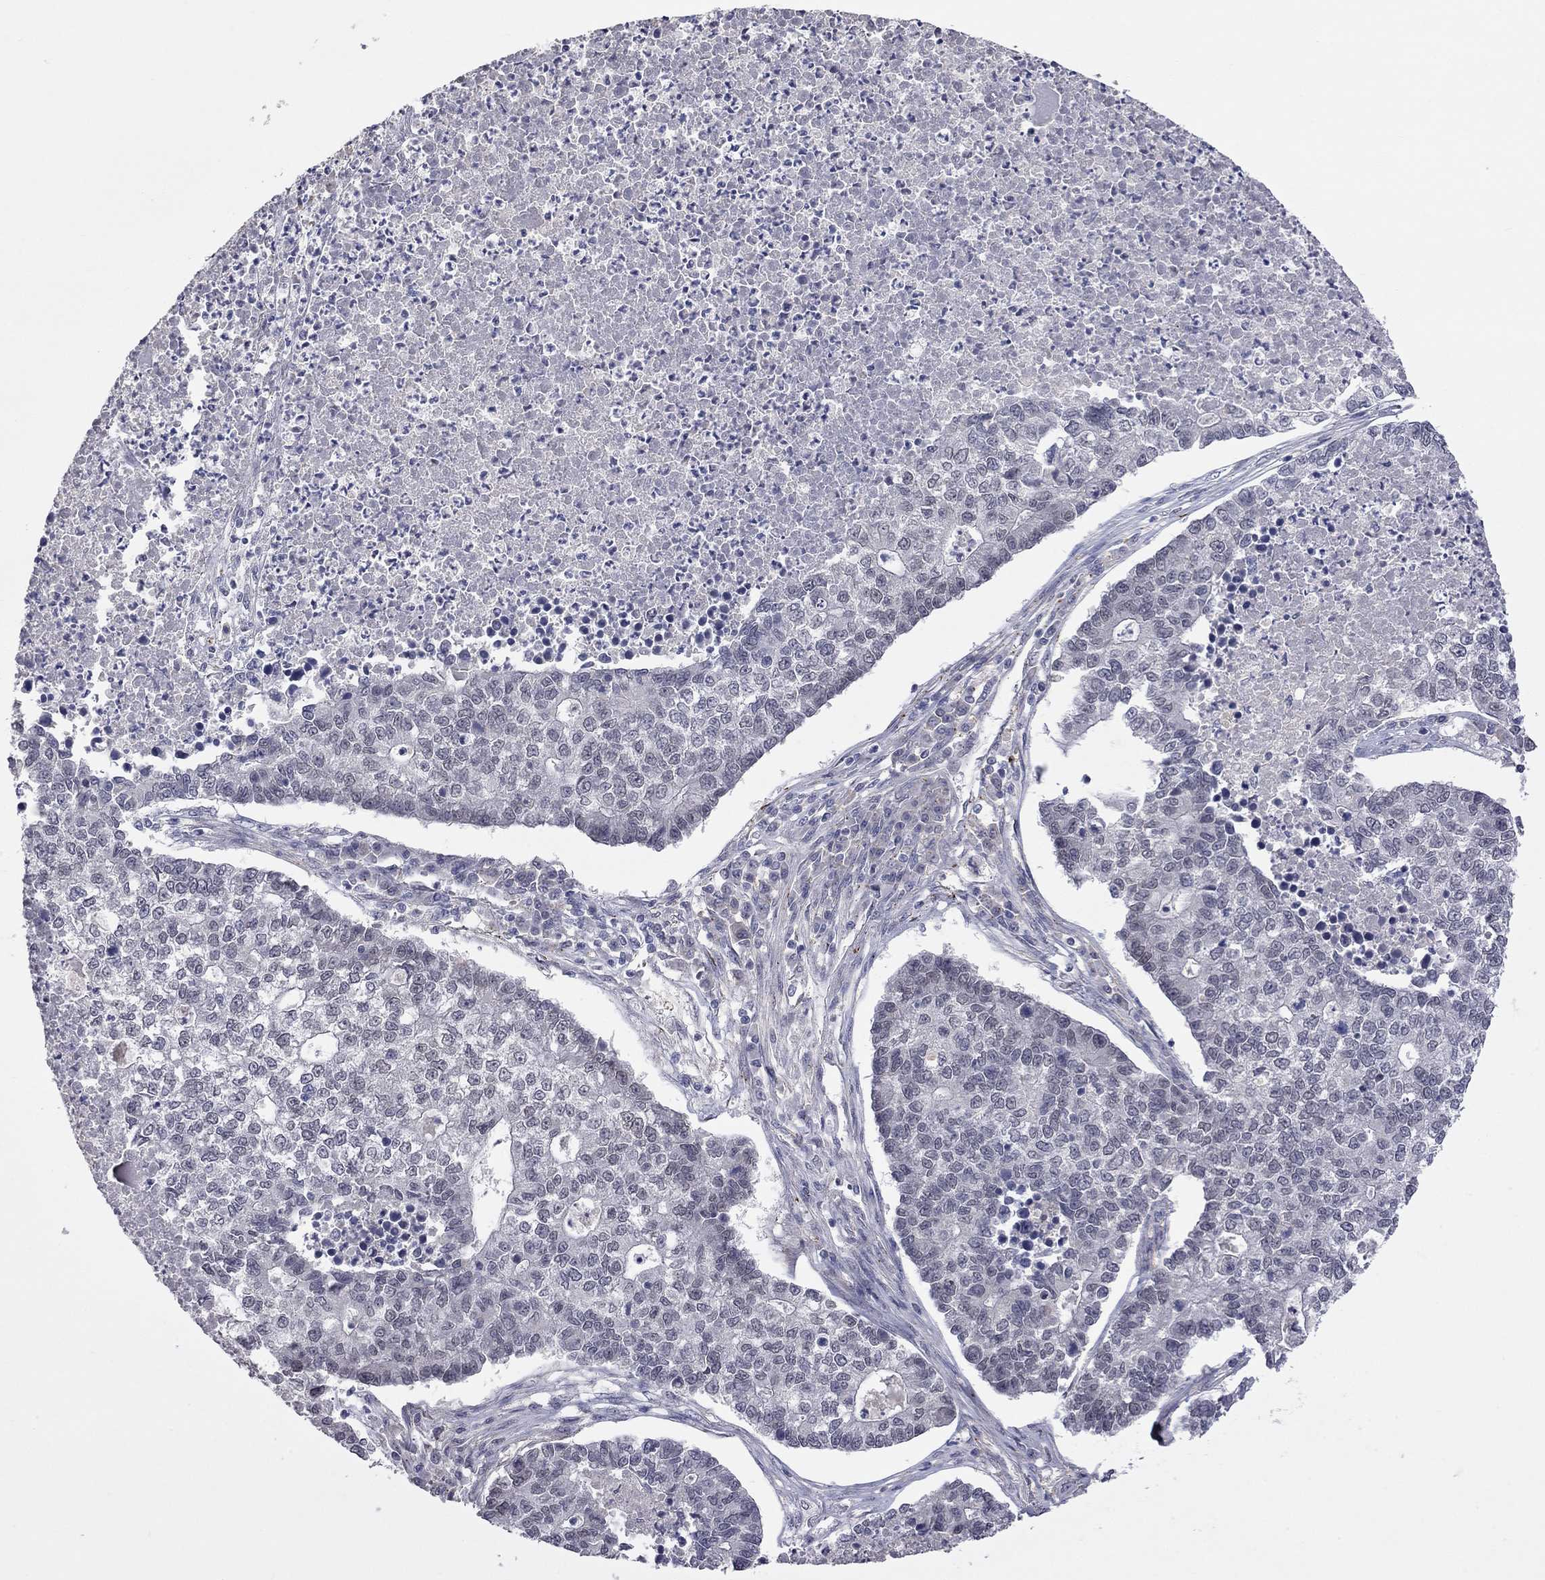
{"staining": {"intensity": "negative", "quantity": "none", "location": "none"}, "tissue": "lung cancer", "cell_type": "Tumor cells", "image_type": "cancer", "snomed": [{"axis": "morphology", "description": "Adenocarcinoma, NOS"}, {"axis": "topography", "description": "Lung"}], "caption": "IHC image of neoplastic tissue: human lung adenocarcinoma stained with DAB exhibits no significant protein expression in tumor cells.", "gene": "FABP12", "patient": {"sex": "male", "age": 57}}